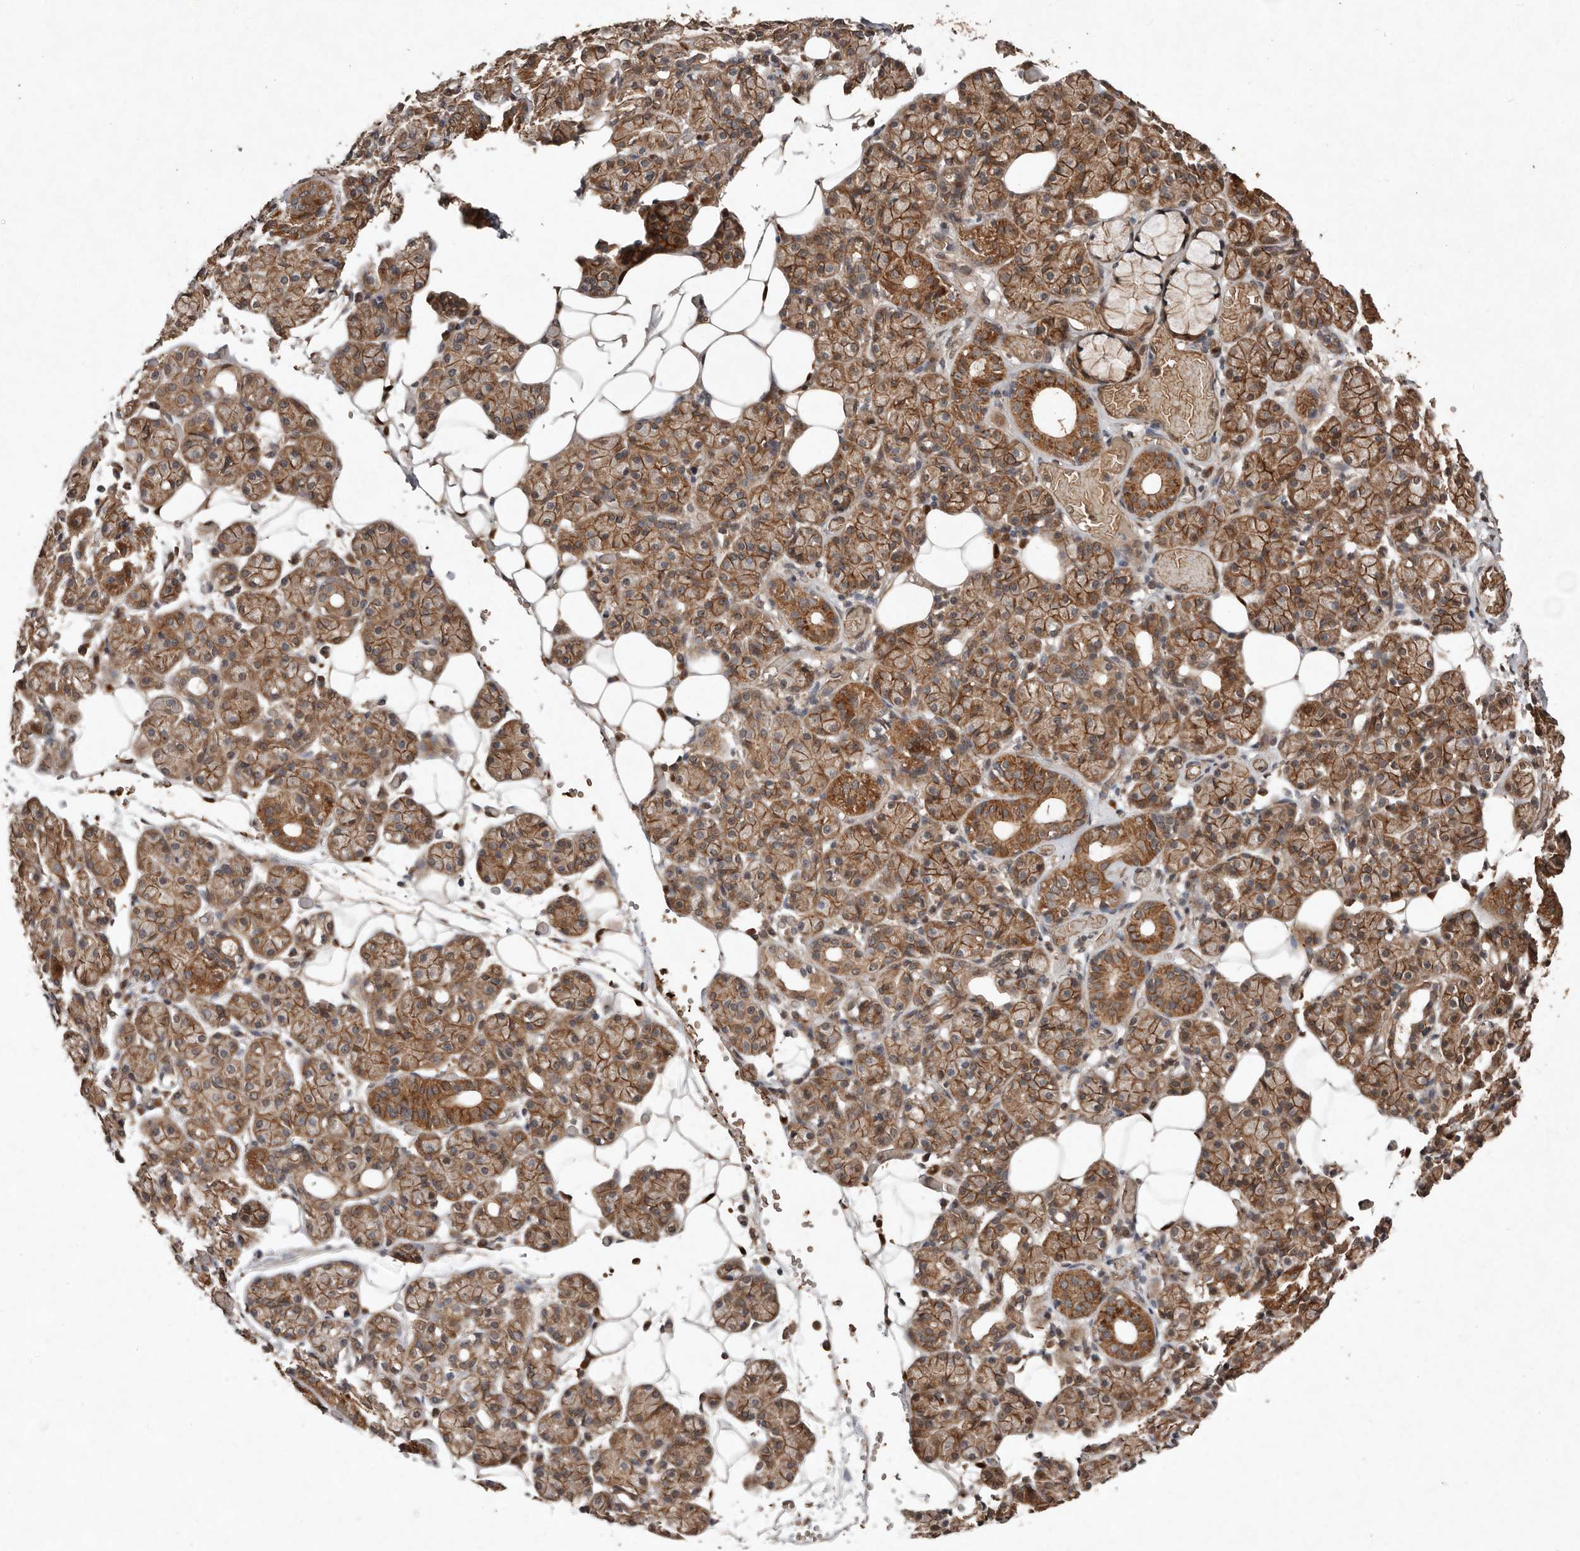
{"staining": {"intensity": "moderate", "quantity": ">75%", "location": "cytoplasmic/membranous"}, "tissue": "salivary gland", "cell_type": "Glandular cells", "image_type": "normal", "snomed": [{"axis": "morphology", "description": "Normal tissue, NOS"}, {"axis": "topography", "description": "Salivary gland"}], "caption": "Protein staining of unremarkable salivary gland reveals moderate cytoplasmic/membranous positivity in approximately >75% of glandular cells.", "gene": "DIP2C", "patient": {"sex": "male", "age": 63}}